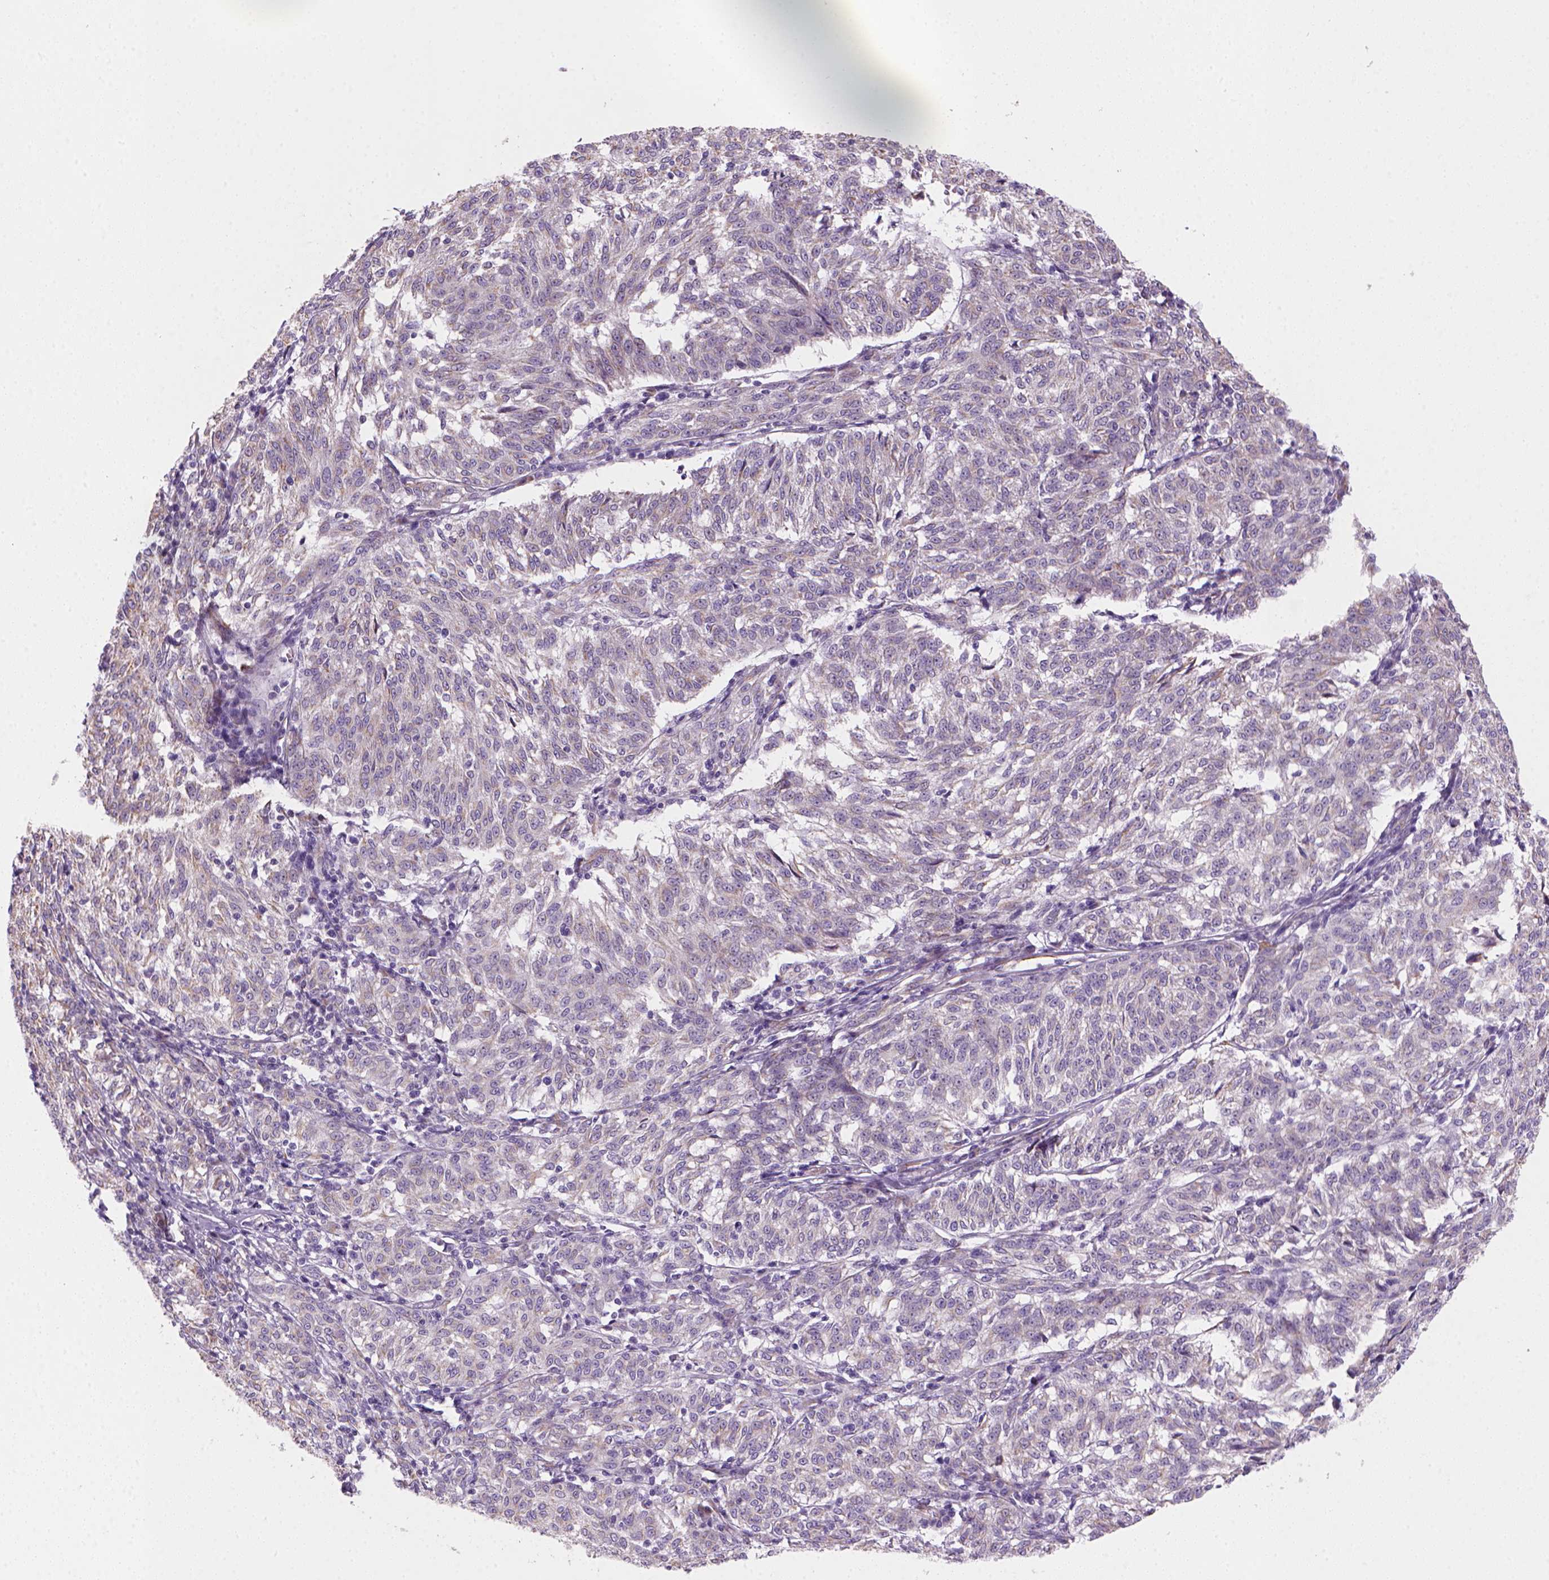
{"staining": {"intensity": "negative", "quantity": "none", "location": "none"}, "tissue": "melanoma", "cell_type": "Tumor cells", "image_type": "cancer", "snomed": [{"axis": "morphology", "description": "Malignant melanoma, NOS"}, {"axis": "topography", "description": "Skin"}], "caption": "DAB immunohistochemical staining of malignant melanoma shows no significant positivity in tumor cells. The staining is performed using DAB (3,3'-diaminobenzidine) brown chromogen with nuclei counter-stained in using hematoxylin.", "gene": "CES2", "patient": {"sex": "female", "age": 72}}